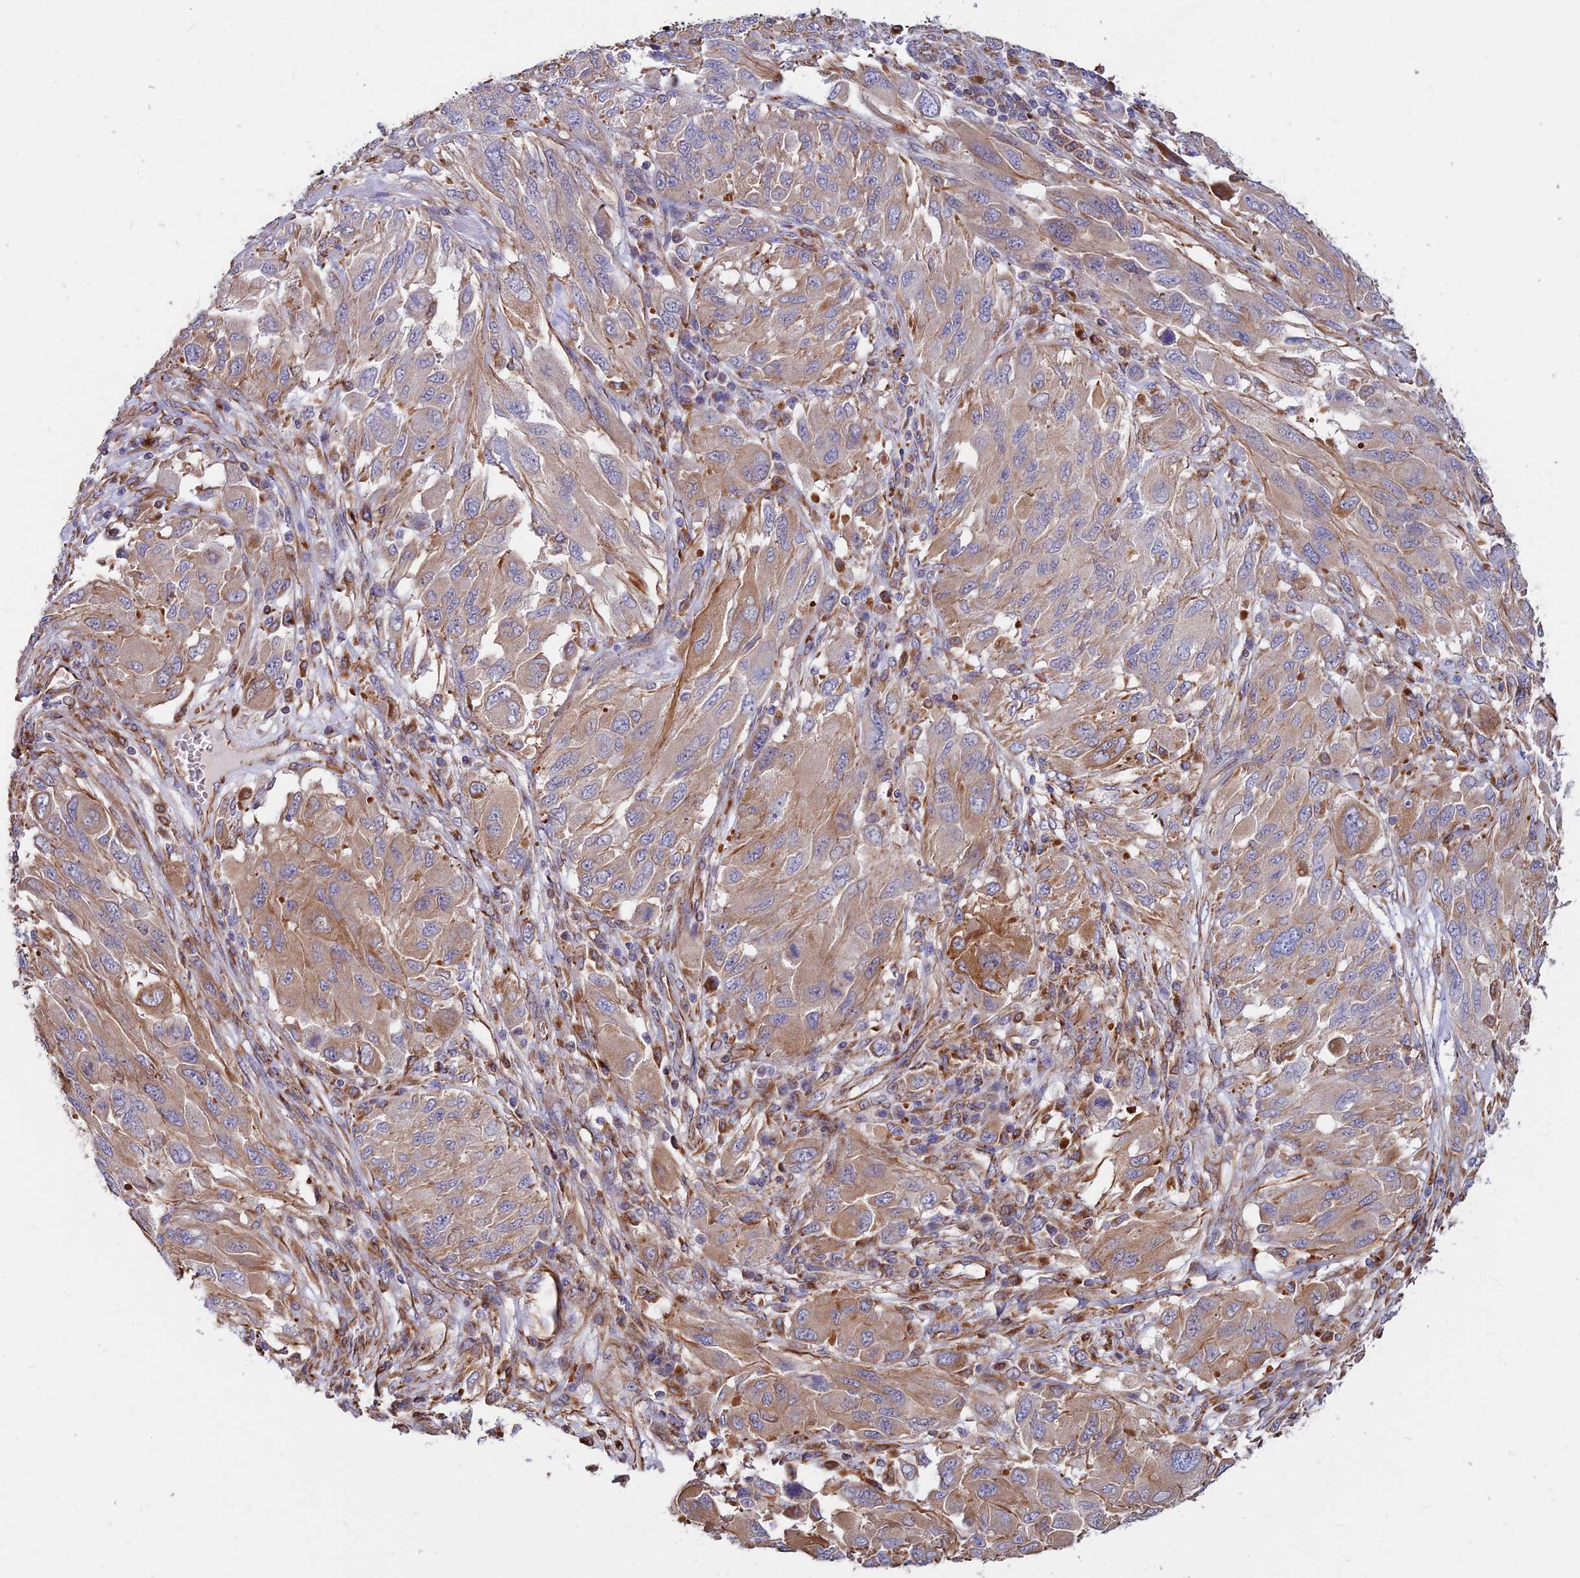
{"staining": {"intensity": "moderate", "quantity": "25%-75%", "location": "cytoplasmic/membranous"}, "tissue": "melanoma", "cell_type": "Tumor cells", "image_type": "cancer", "snomed": [{"axis": "morphology", "description": "Malignant melanoma, NOS"}, {"axis": "topography", "description": "Skin"}], "caption": "IHC photomicrograph of neoplastic tissue: human malignant melanoma stained using immunohistochemistry (IHC) exhibits medium levels of moderate protein expression localized specifically in the cytoplasmic/membranous of tumor cells, appearing as a cytoplasmic/membranous brown color.", "gene": "CDK18", "patient": {"sex": "female", "age": 91}}